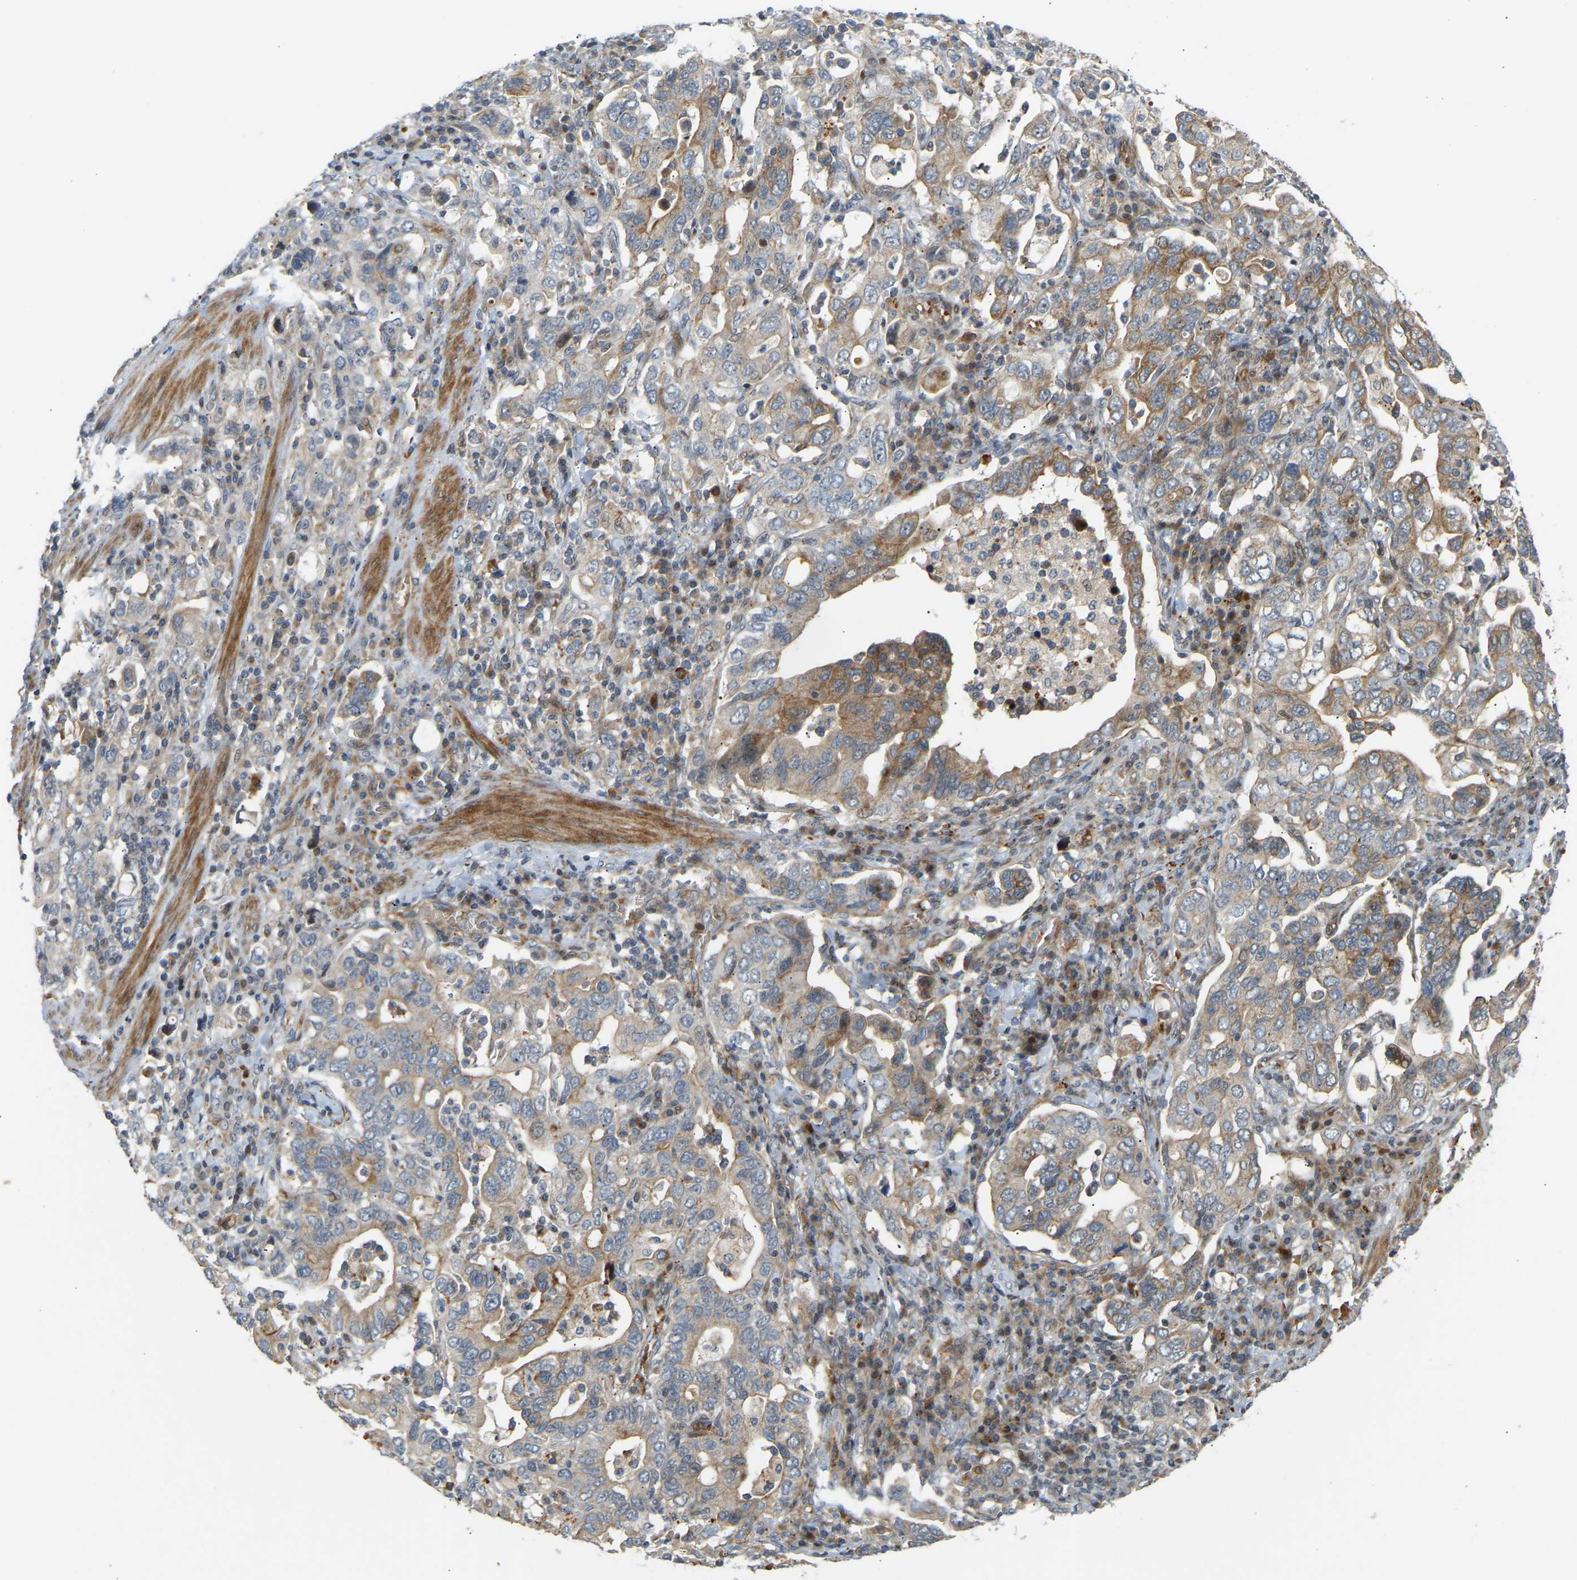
{"staining": {"intensity": "moderate", "quantity": "25%-75%", "location": "cytoplasmic/membranous"}, "tissue": "stomach cancer", "cell_type": "Tumor cells", "image_type": "cancer", "snomed": [{"axis": "morphology", "description": "Adenocarcinoma, NOS"}, {"axis": "topography", "description": "Stomach, upper"}], "caption": "Human stomach cancer stained with a brown dye displays moderate cytoplasmic/membranous positive staining in about 25%-75% of tumor cells.", "gene": "POGLUT2", "patient": {"sex": "male", "age": 62}}